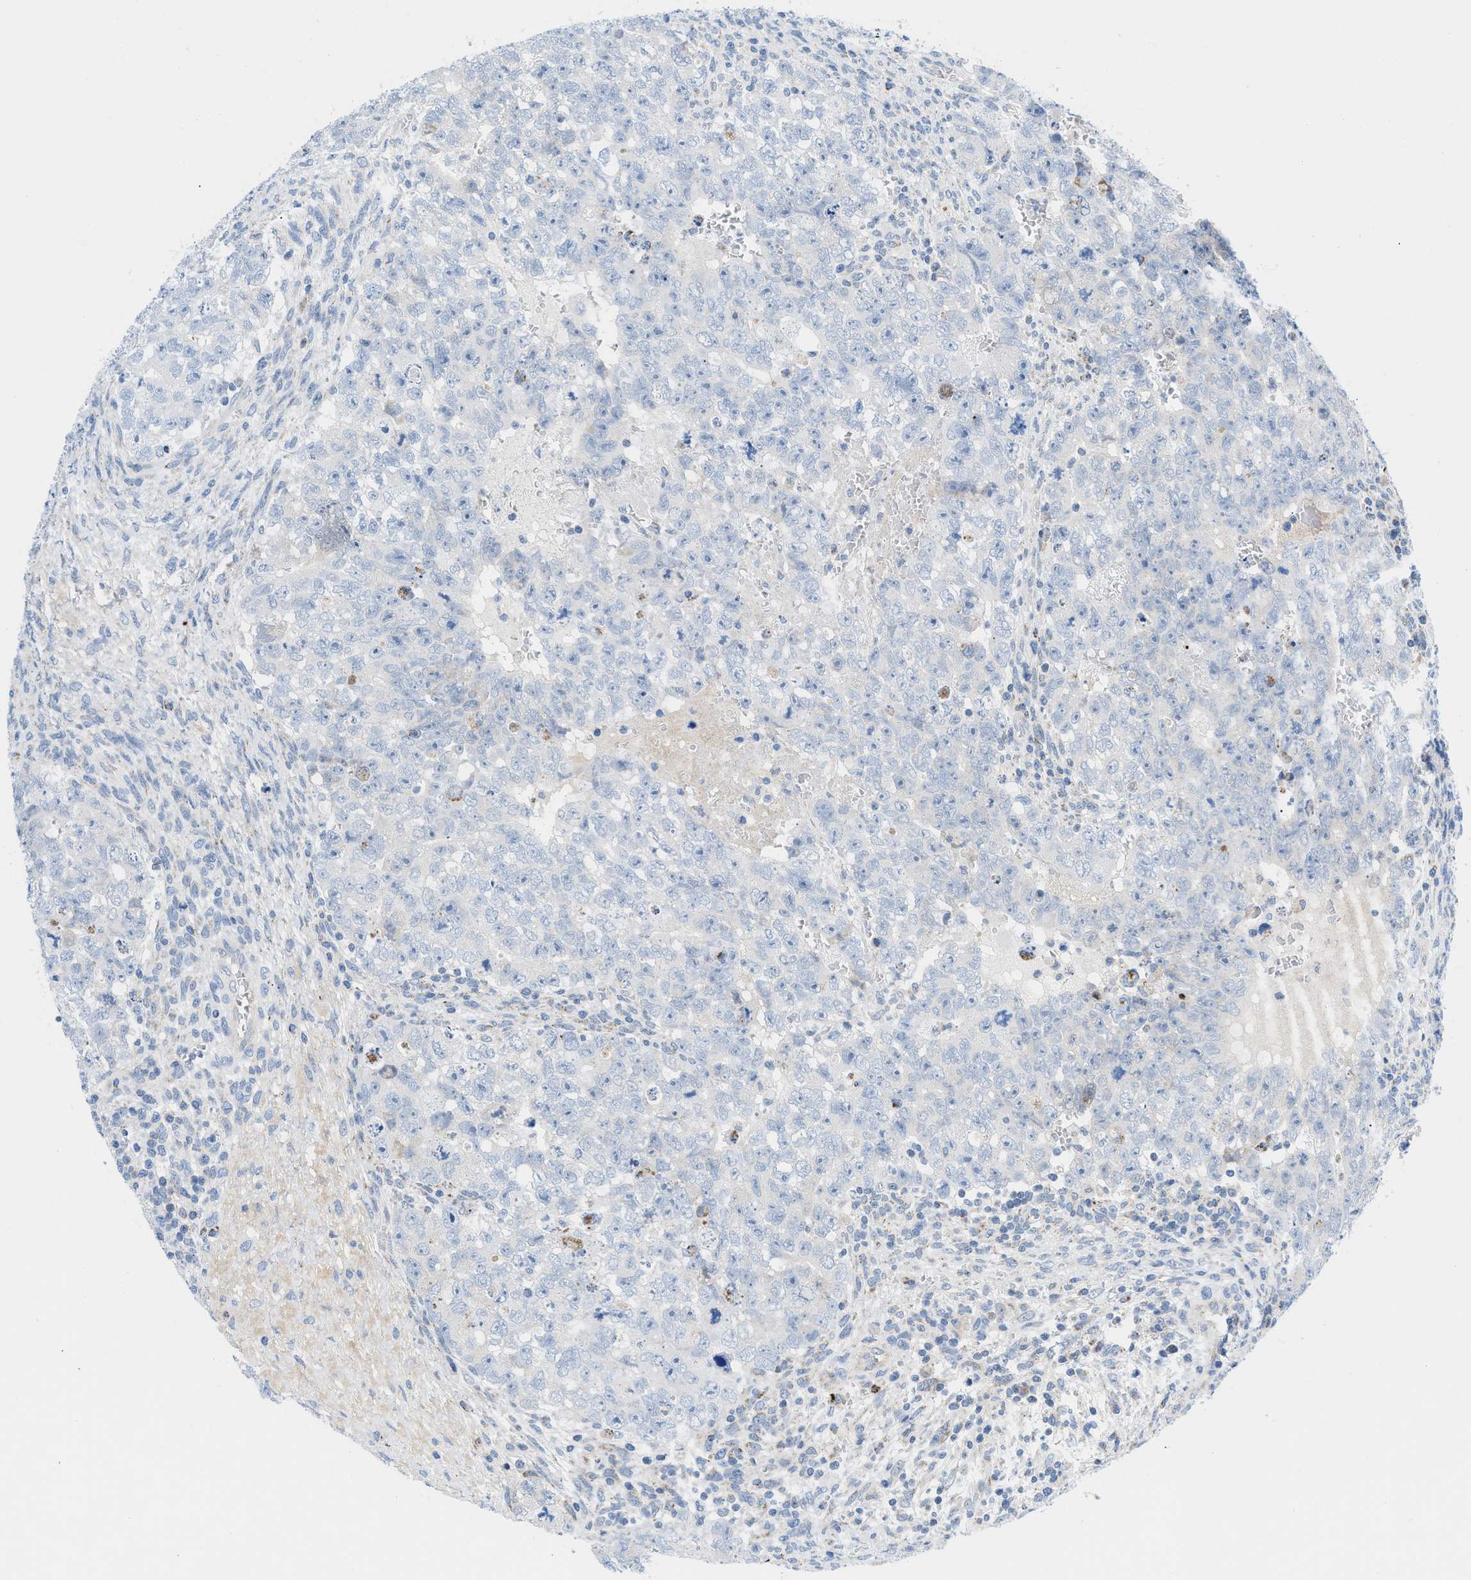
{"staining": {"intensity": "negative", "quantity": "none", "location": "none"}, "tissue": "testis cancer", "cell_type": "Tumor cells", "image_type": "cancer", "snomed": [{"axis": "morphology", "description": "Seminoma, NOS"}, {"axis": "morphology", "description": "Carcinoma, Embryonal, NOS"}, {"axis": "topography", "description": "Testis"}], "caption": "High power microscopy photomicrograph of an immunohistochemistry (IHC) micrograph of seminoma (testis), revealing no significant staining in tumor cells.", "gene": "RBBP9", "patient": {"sex": "male", "age": 38}}